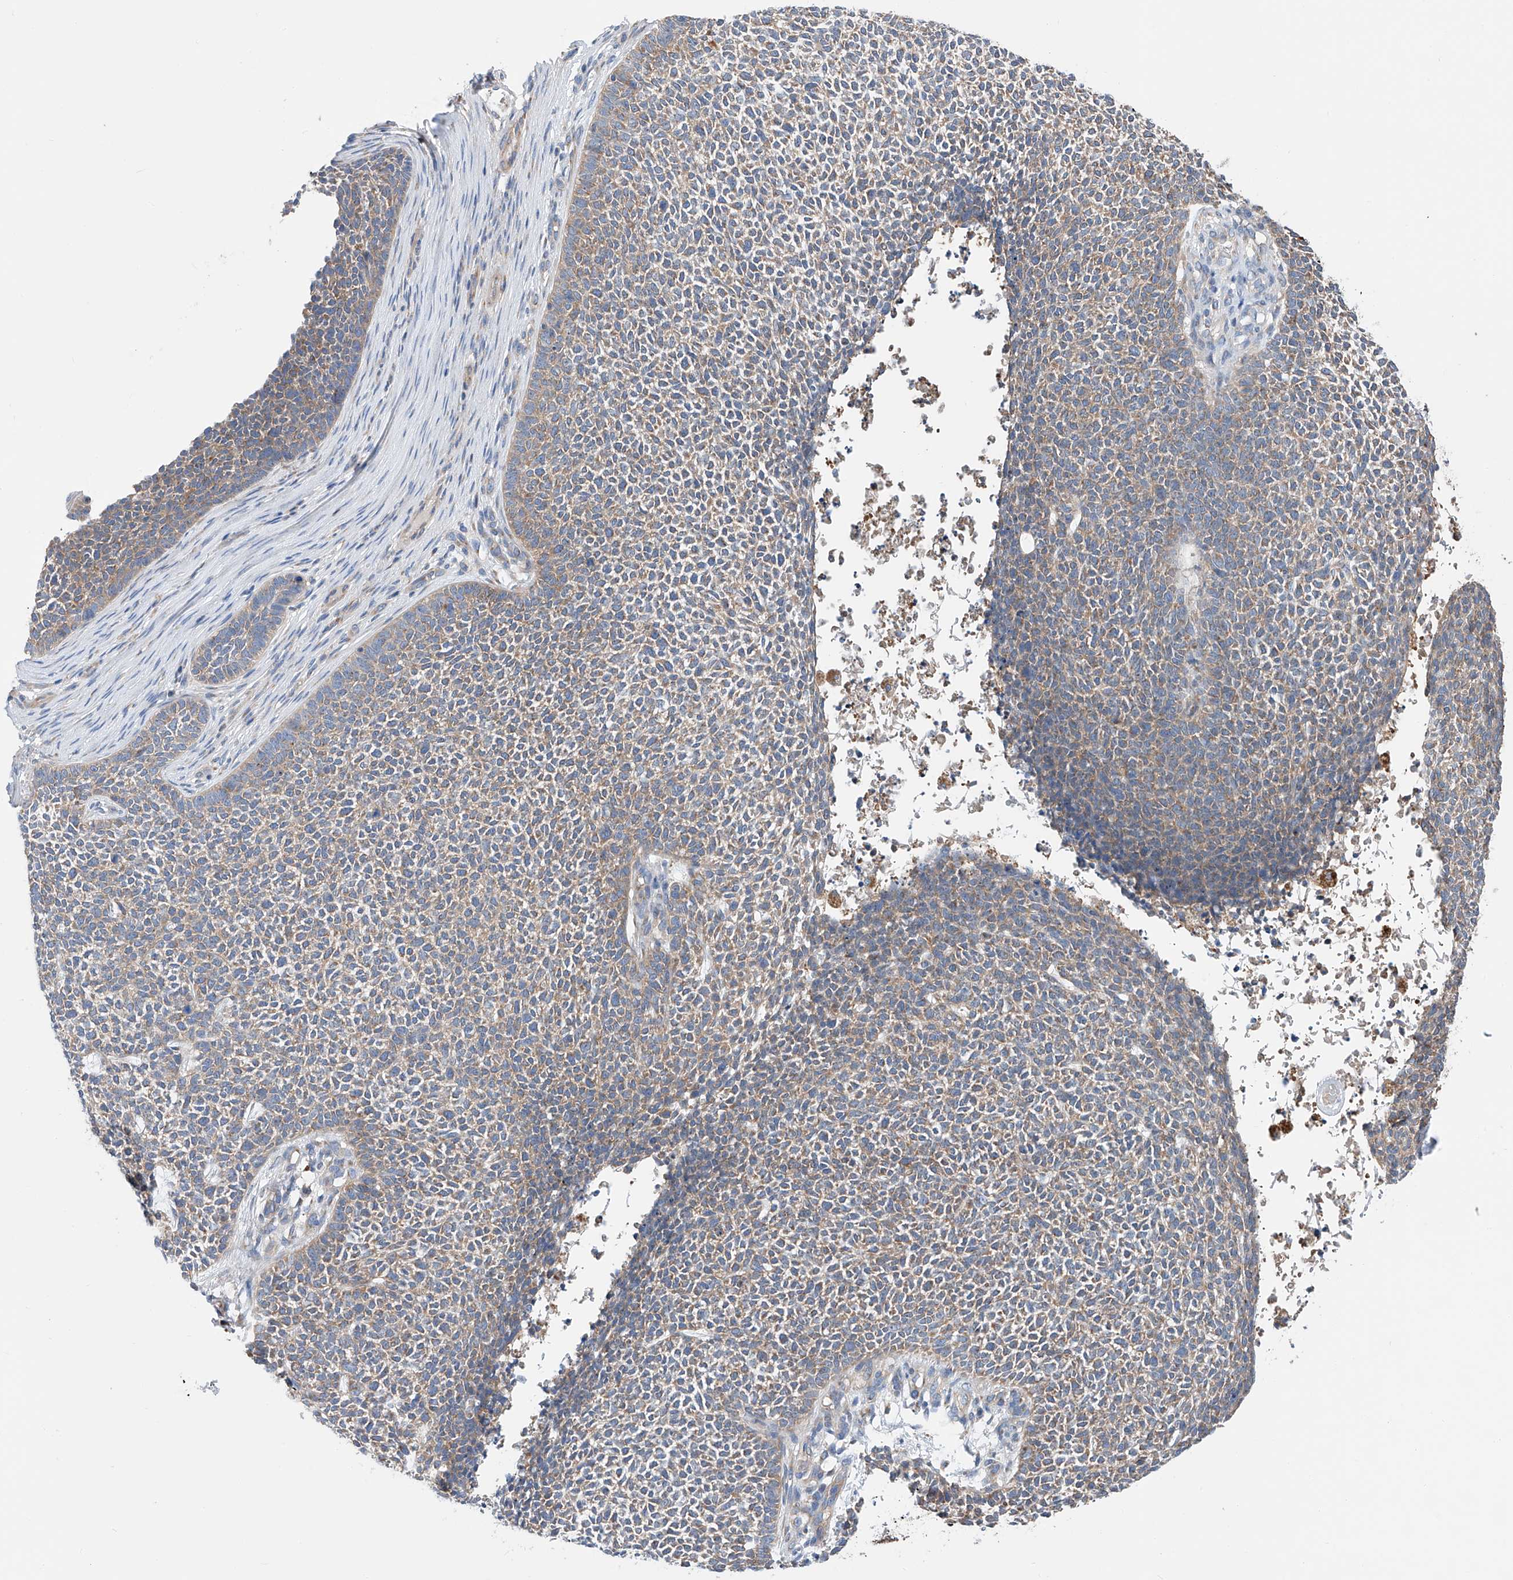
{"staining": {"intensity": "weak", "quantity": ">75%", "location": "cytoplasmic/membranous"}, "tissue": "skin cancer", "cell_type": "Tumor cells", "image_type": "cancer", "snomed": [{"axis": "morphology", "description": "Basal cell carcinoma"}, {"axis": "topography", "description": "Skin"}], "caption": "Human skin cancer (basal cell carcinoma) stained for a protein (brown) shows weak cytoplasmic/membranous positive staining in approximately >75% of tumor cells.", "gene": "SLC22A7", "patient": {"sex": "female", "age": 84}}